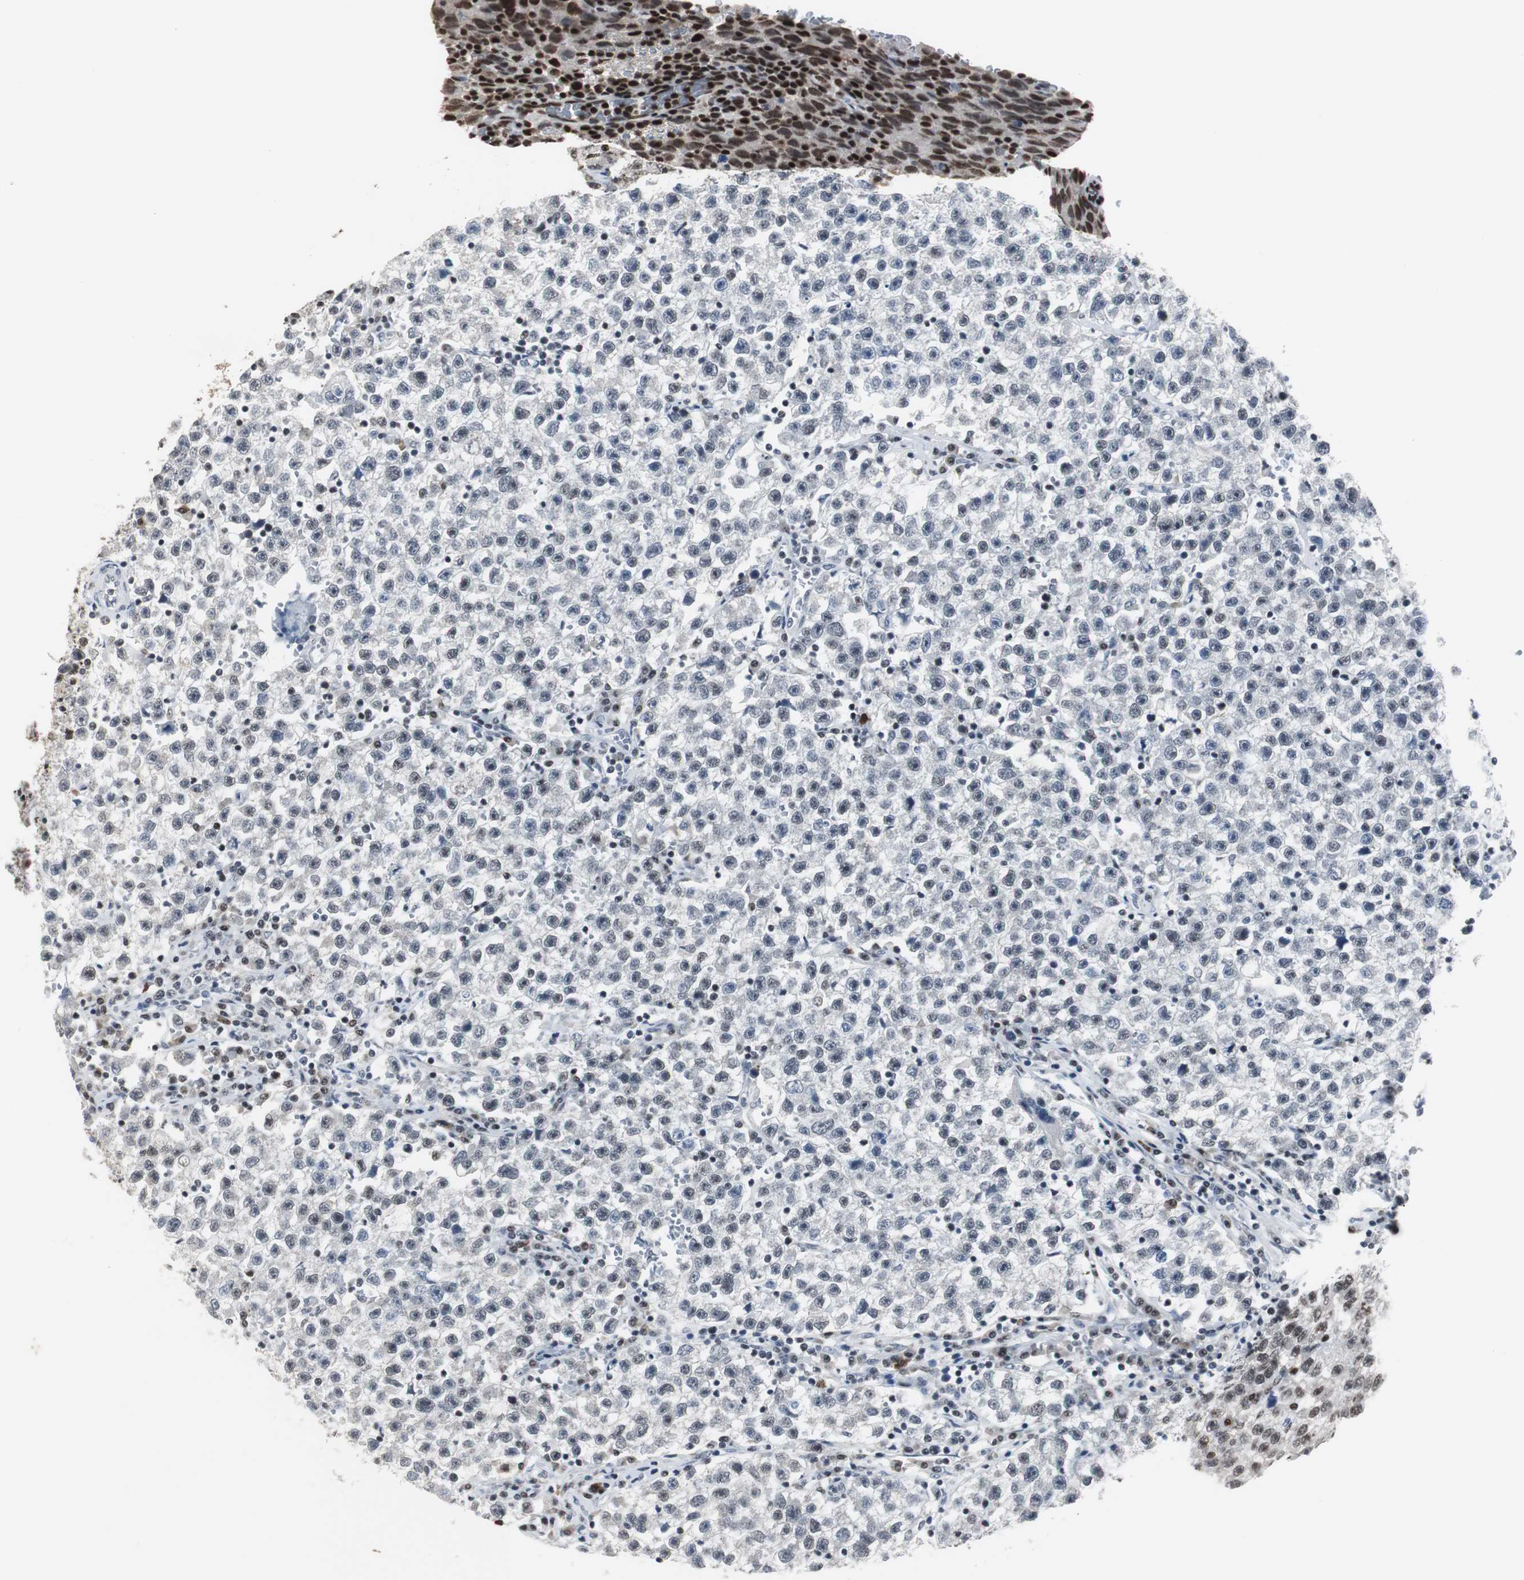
{"staining": {"intensity": "negative", "quantity": "none", "location": "none"}, "tissue": "testis cancer", "cell_type": "Tumor cells", "image_type": "cancer", "snomed": [{"axis": "morphology", "description": "Seminoma, NOS"}, {"axis": "topography", "description": "Testis"}], "caption": "Immunohistochemical staining of seminoma (testis) demonstrates no significant positivity in tumor cells.", "gene": "RAD9A", "patient": {"sex": "male", "age": 22}}